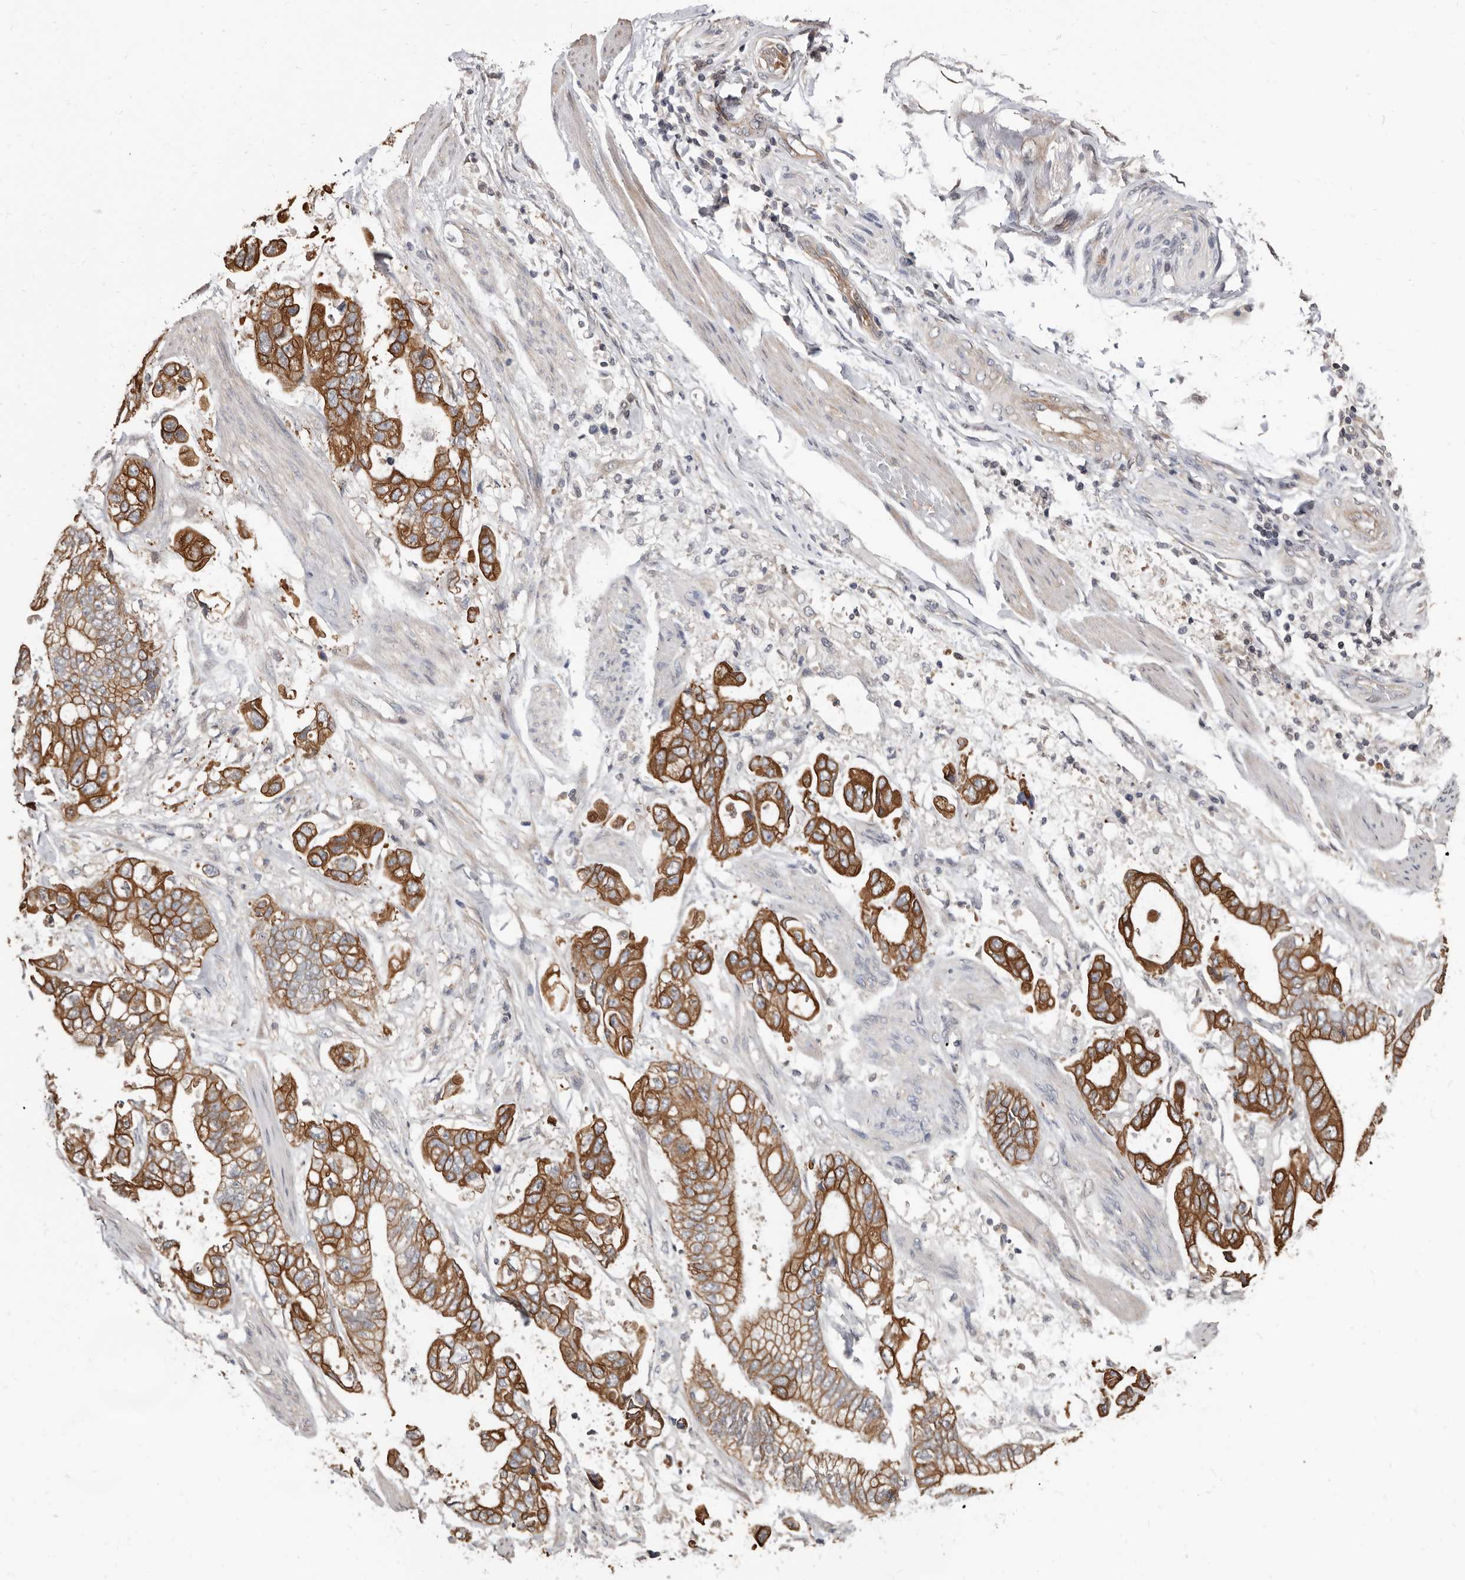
{"staining": {"intensity": "strong", "quantity": ">75%", "location": "cytoplasmic/membranous"}, "tissue": "stomach cancer", "cell_type": "Tumor cells", "image_type": "cancer", "snomed": [{"axis": "morphology", "description": "Normal tissue, NOS"}, {"axis": "morphology", "description": "Adenocarcinoma, NOS"}, {"axis": "topography", "description": "Stomach"}], "caption": "Immunohistochemical staining of stomach cancer (adenocarcinoma) displays high levels of strong cytoplasmic/membranous protein positivity in about >75% of tumor cells.", "gene": "MRPL18", "patient": {"sex": "male", "age": 62}}